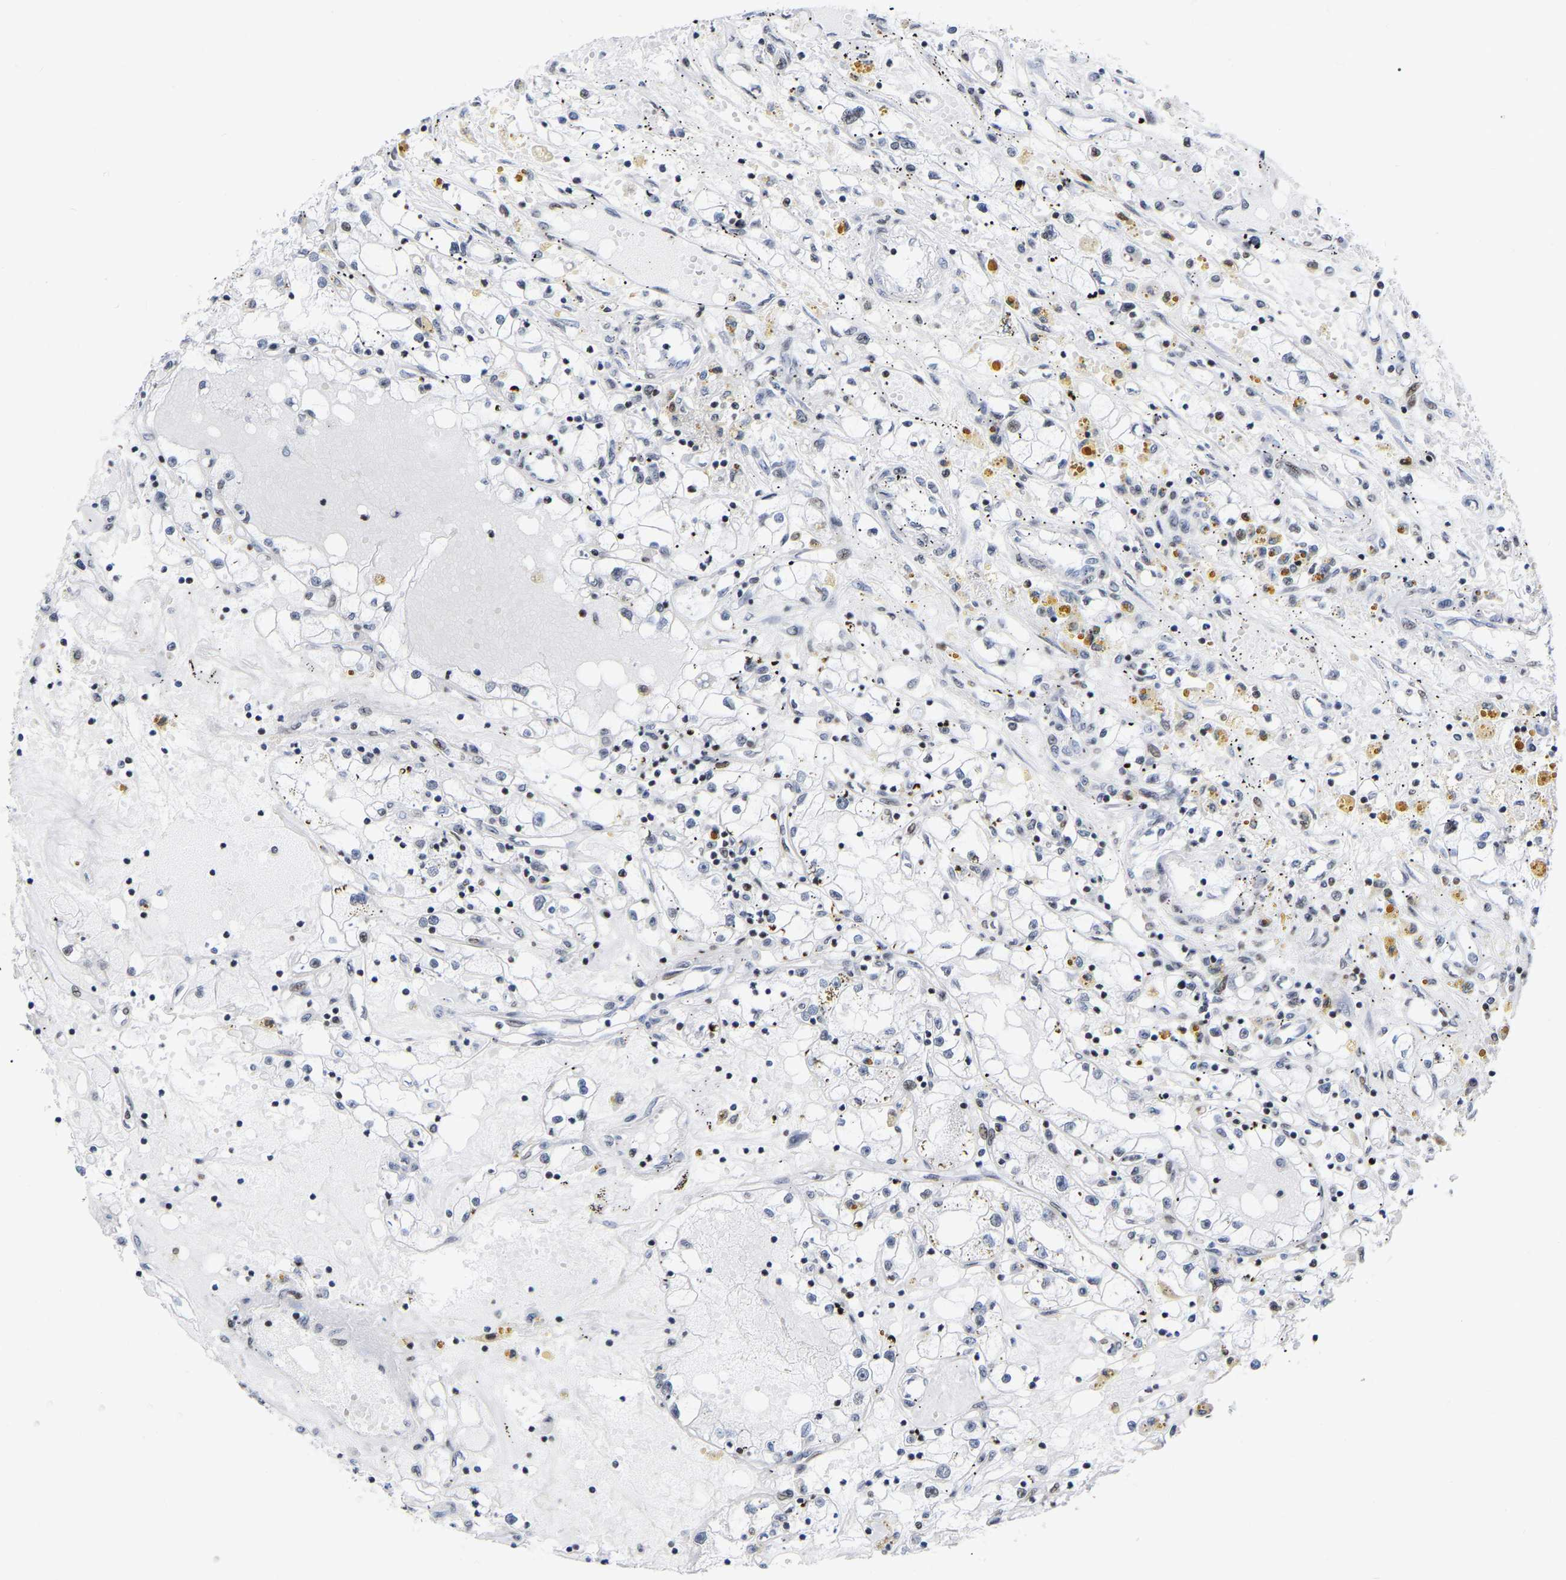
{"staining": {"intensity": "negative", "quantity": "none", "location": "none"}, "tissue": "renal cancer", "cell_type": "Tumor cells", "image_type": "cancer", "snomed": [{"axis": "morphology", "description": "Adenocarcinoma, NOS"}, {"axis": "topography", "description": "Kidney"}], "caption": "This is an IHC photomicrograph of adenocarcinoma (renal). There is no staining in tumor cells.", "gene": "PRCC", "patient": {"sex": "male", "age": 56}}